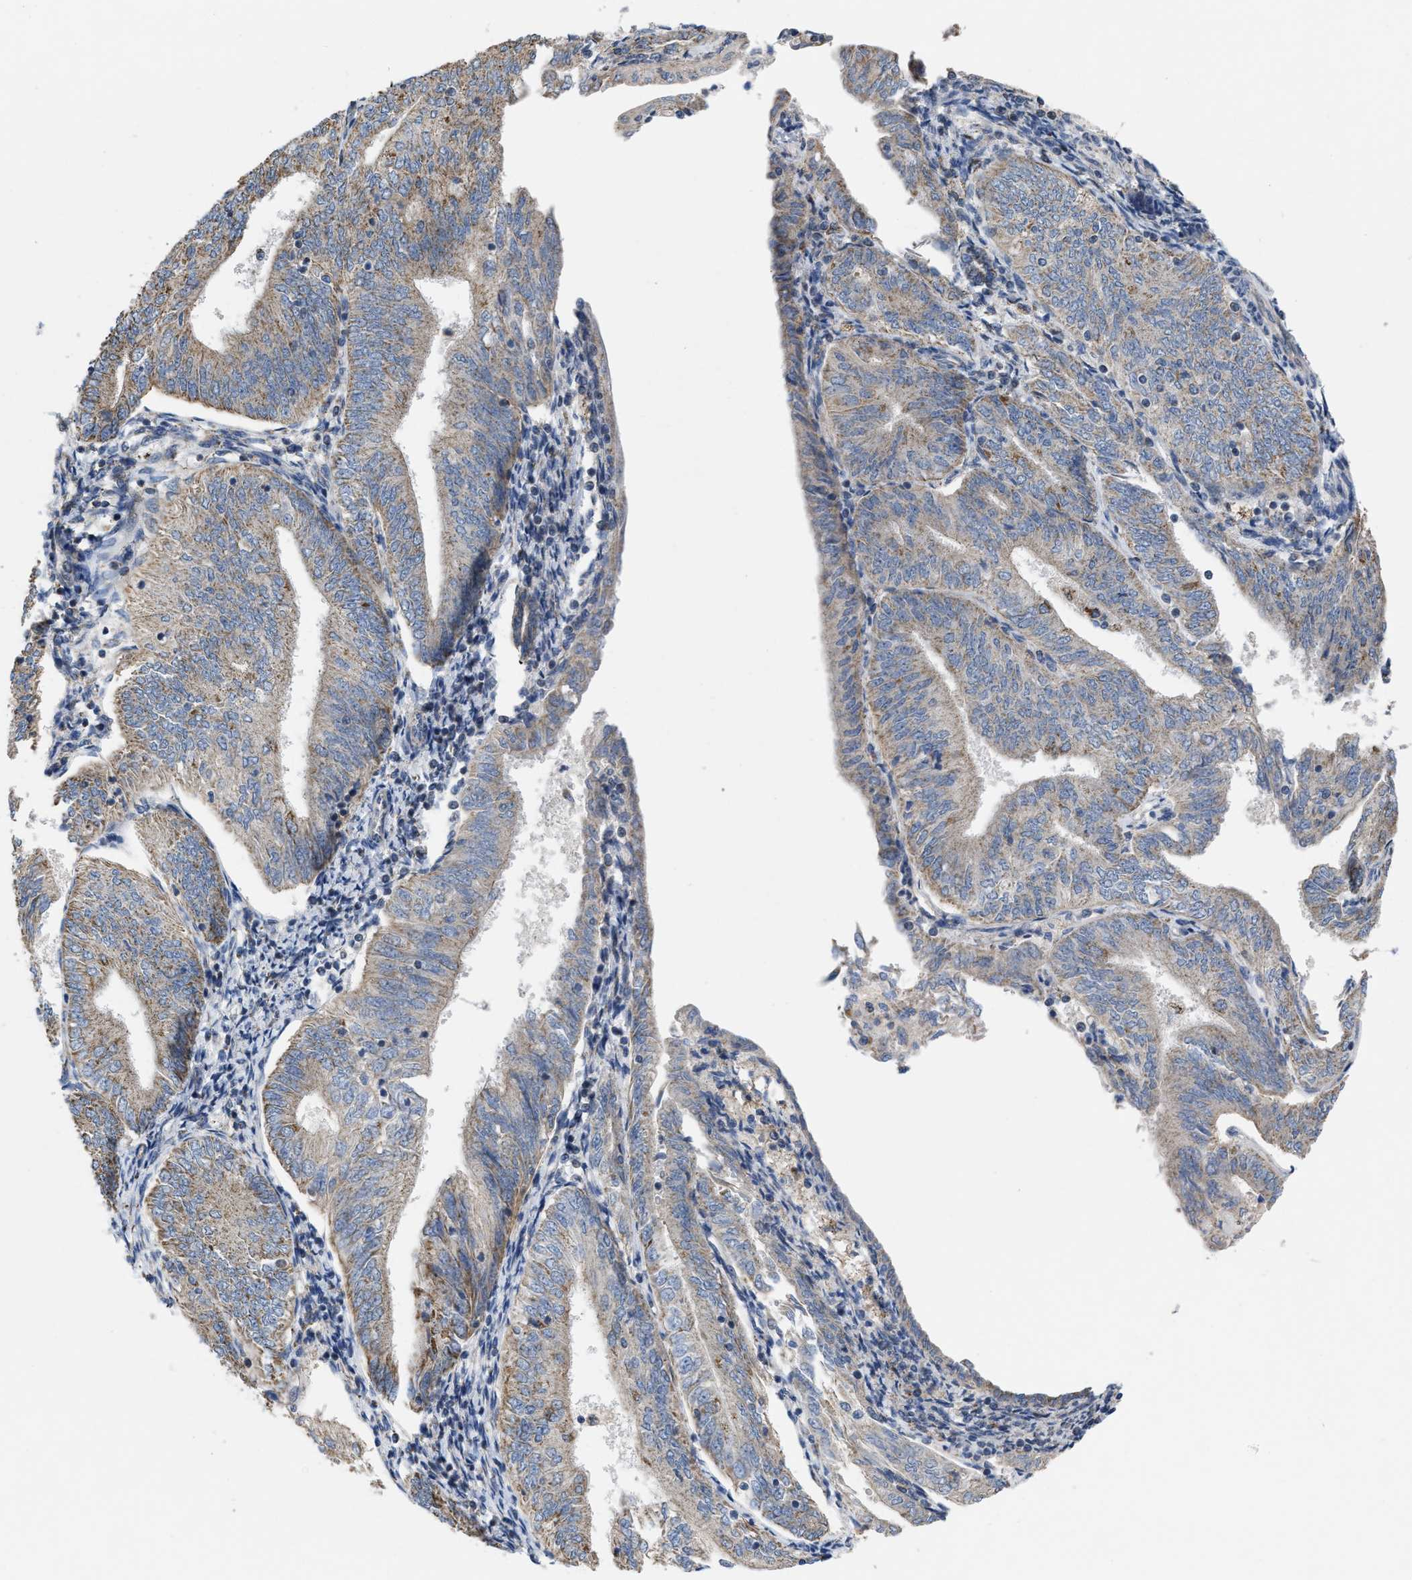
{"staining": {"intensity": "weak", "quantity": ">75%", "location": "cytoplasmic/membranous"}, "tissue": "endometrial cancer", "cell_type": "Tumor cells", "image_type": "cancer", "snomed": [{"axis": "morphology", "description": "Adenocarcinoma, NOS"}, {"axis": "topography", "description": "Endometrium"}], "caption": "Adenocarcinoma (endometrial) stained for a protein (brown) shows weak cytoplasmic/membranous positive positivity in approximately >75% of tumor cells.", "gene": "BCL10", "patient": {"sex": "female", "age": 58}}